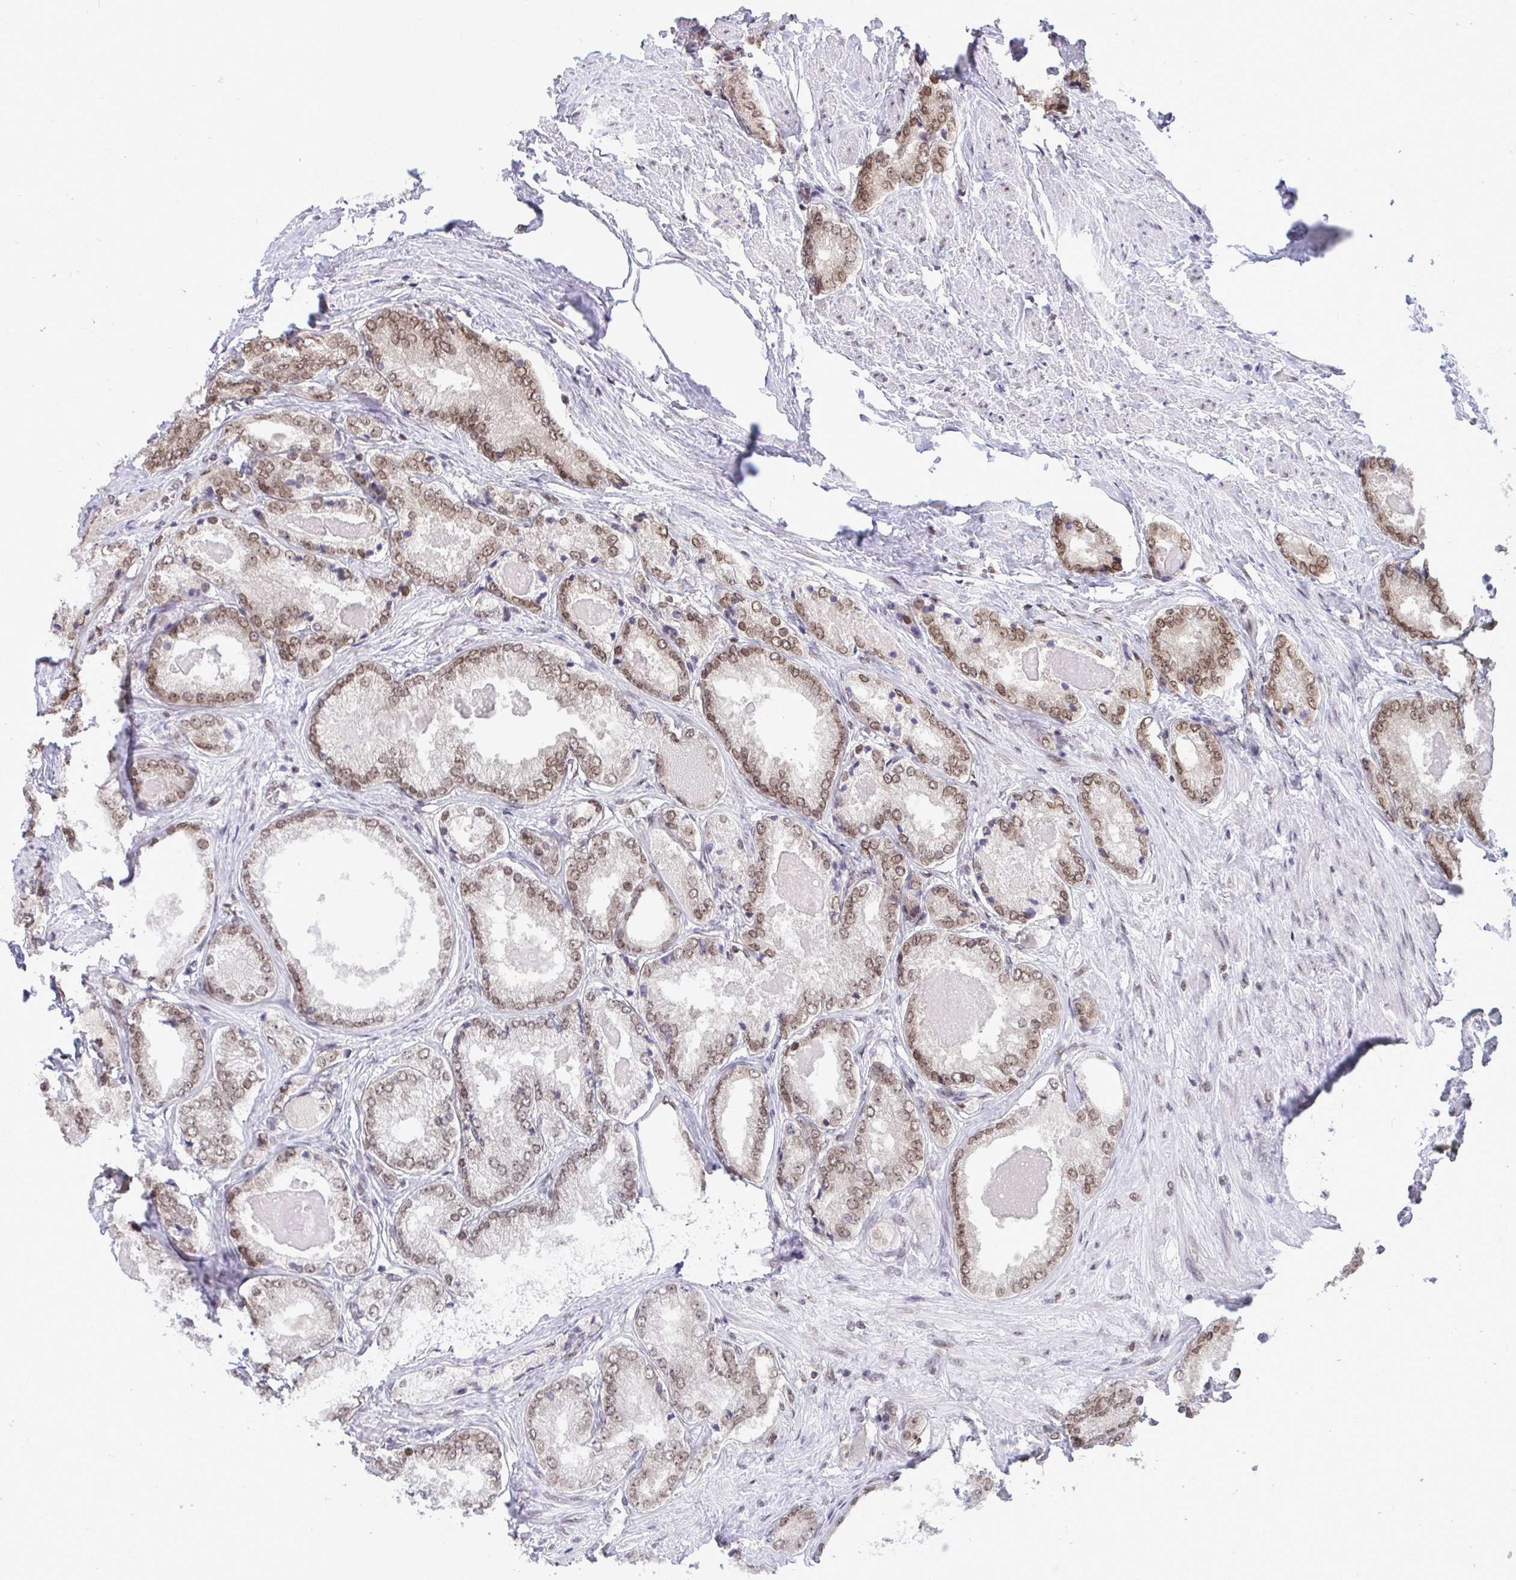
{"staining": {"intensity": "moderate", "quantity": "25%-75%", "location": "nuclear"}, "tissue": "prostate cancer", "cell_type": "Tumor cells", "image_type": "cancer", "snomed": [{"axis": "morphology", "description": "Adenocarcinoma, NOS"}, {"axis": "morphology", "description": "Adenocarcinoma, Low grade"}, {"axis": "topography", "description": "Prostate"}], "caption": "Tumor cells reveal medium levels of moderate nuclear positivity in approximately 25%-75% of cells in human prostate cancer.", "gene": "JPT1", "patient": {"sex": "male", "age": 68}}